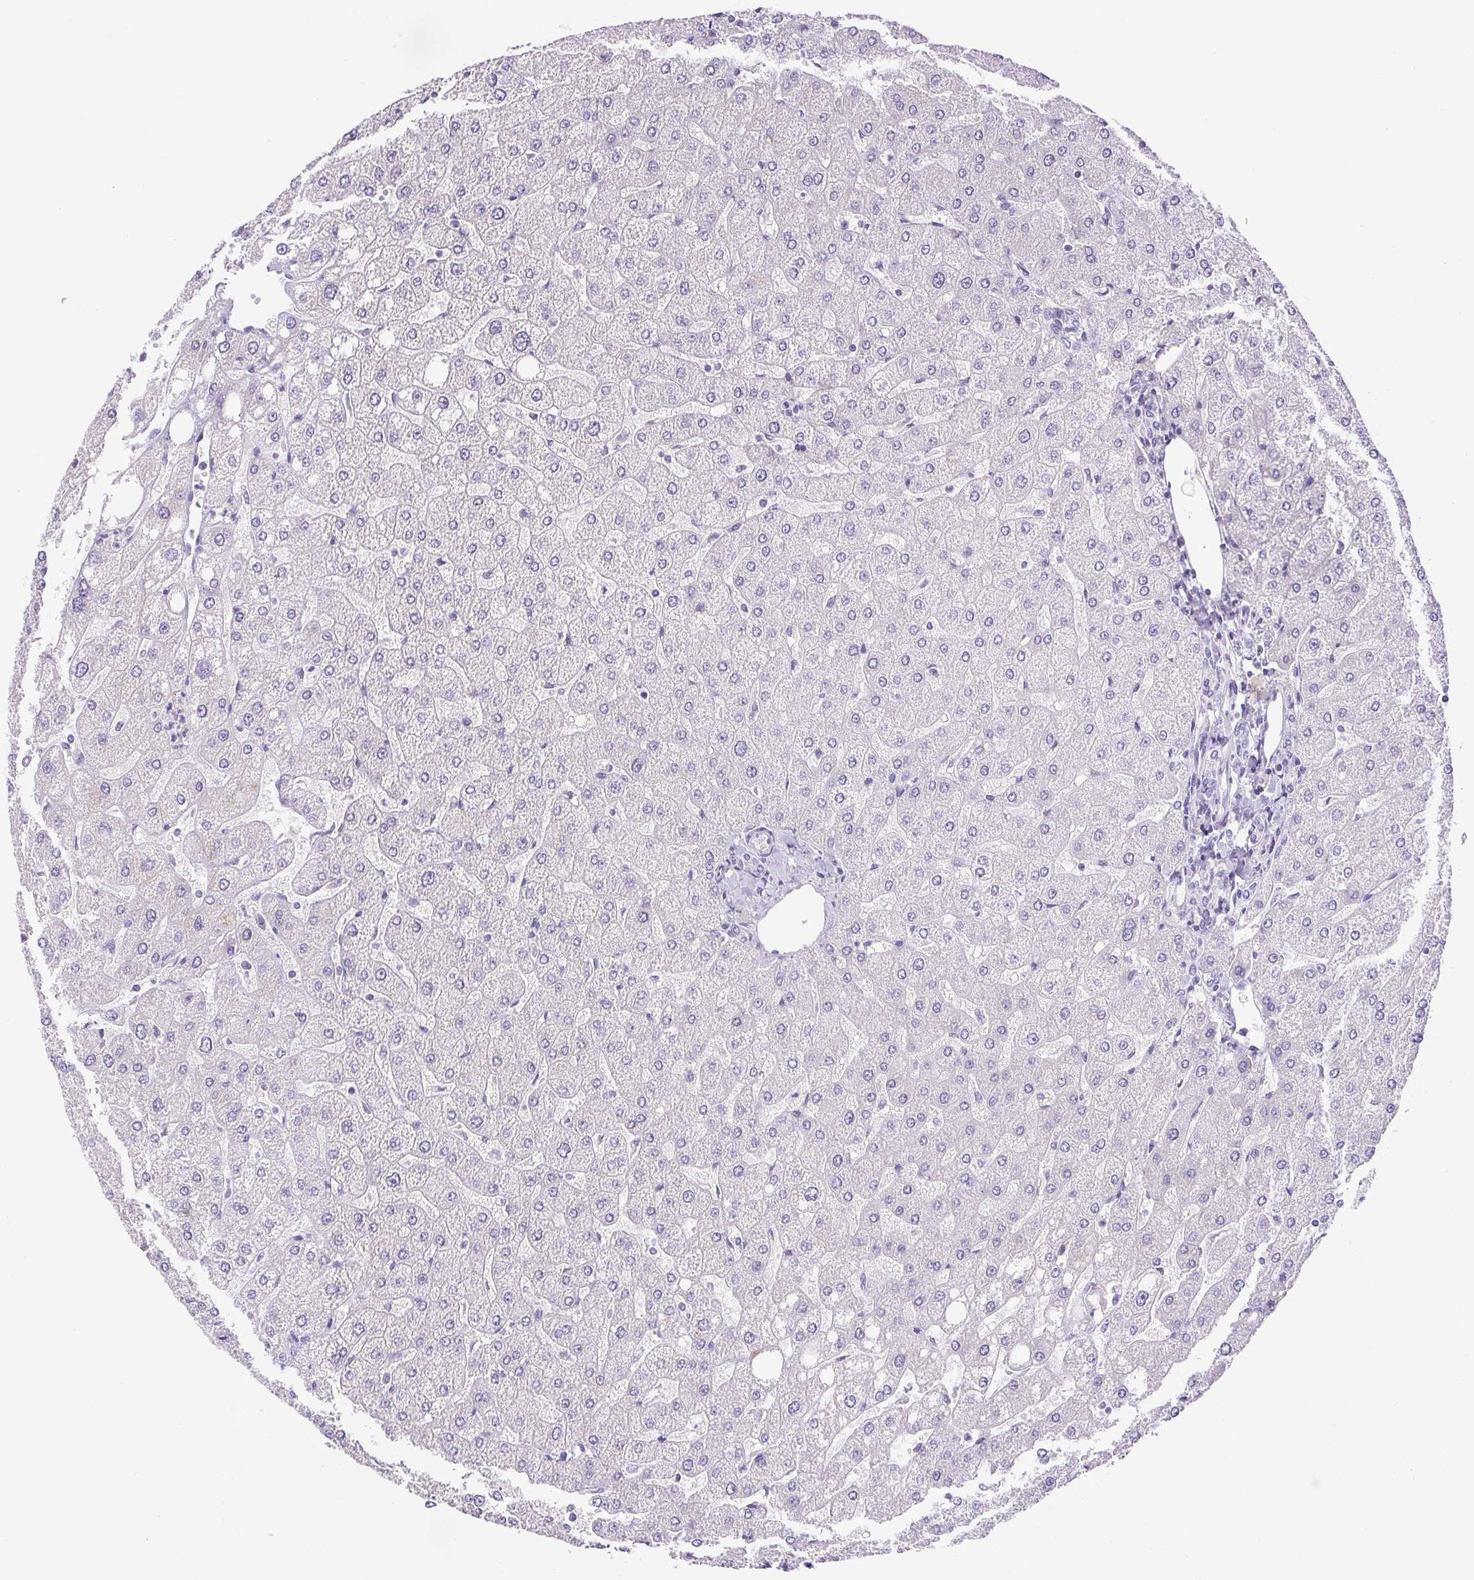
{"staining": {"intensity": "negative", "quantity": "none", "location": "none"}, "tissue": "liver", "cell_type": "Cholangiocytes", "image_type": "normal", "snomed": [{"axis": "morphology", "description": "Normal tissue, NOS"}, {"axis": "topography", "description": "Liver"}], "caption": "This photomicrograph is of normal liver stained with immunohistochemistry to label a protein in brown with the nuclei are counter-stained blue. There is no positivity in cholangiocytes. (Immunohistochemistry, brightfield microscopy, high magnification).", "gene": "PAPPA2", "patient": {"sex": "male", "age": 67}}